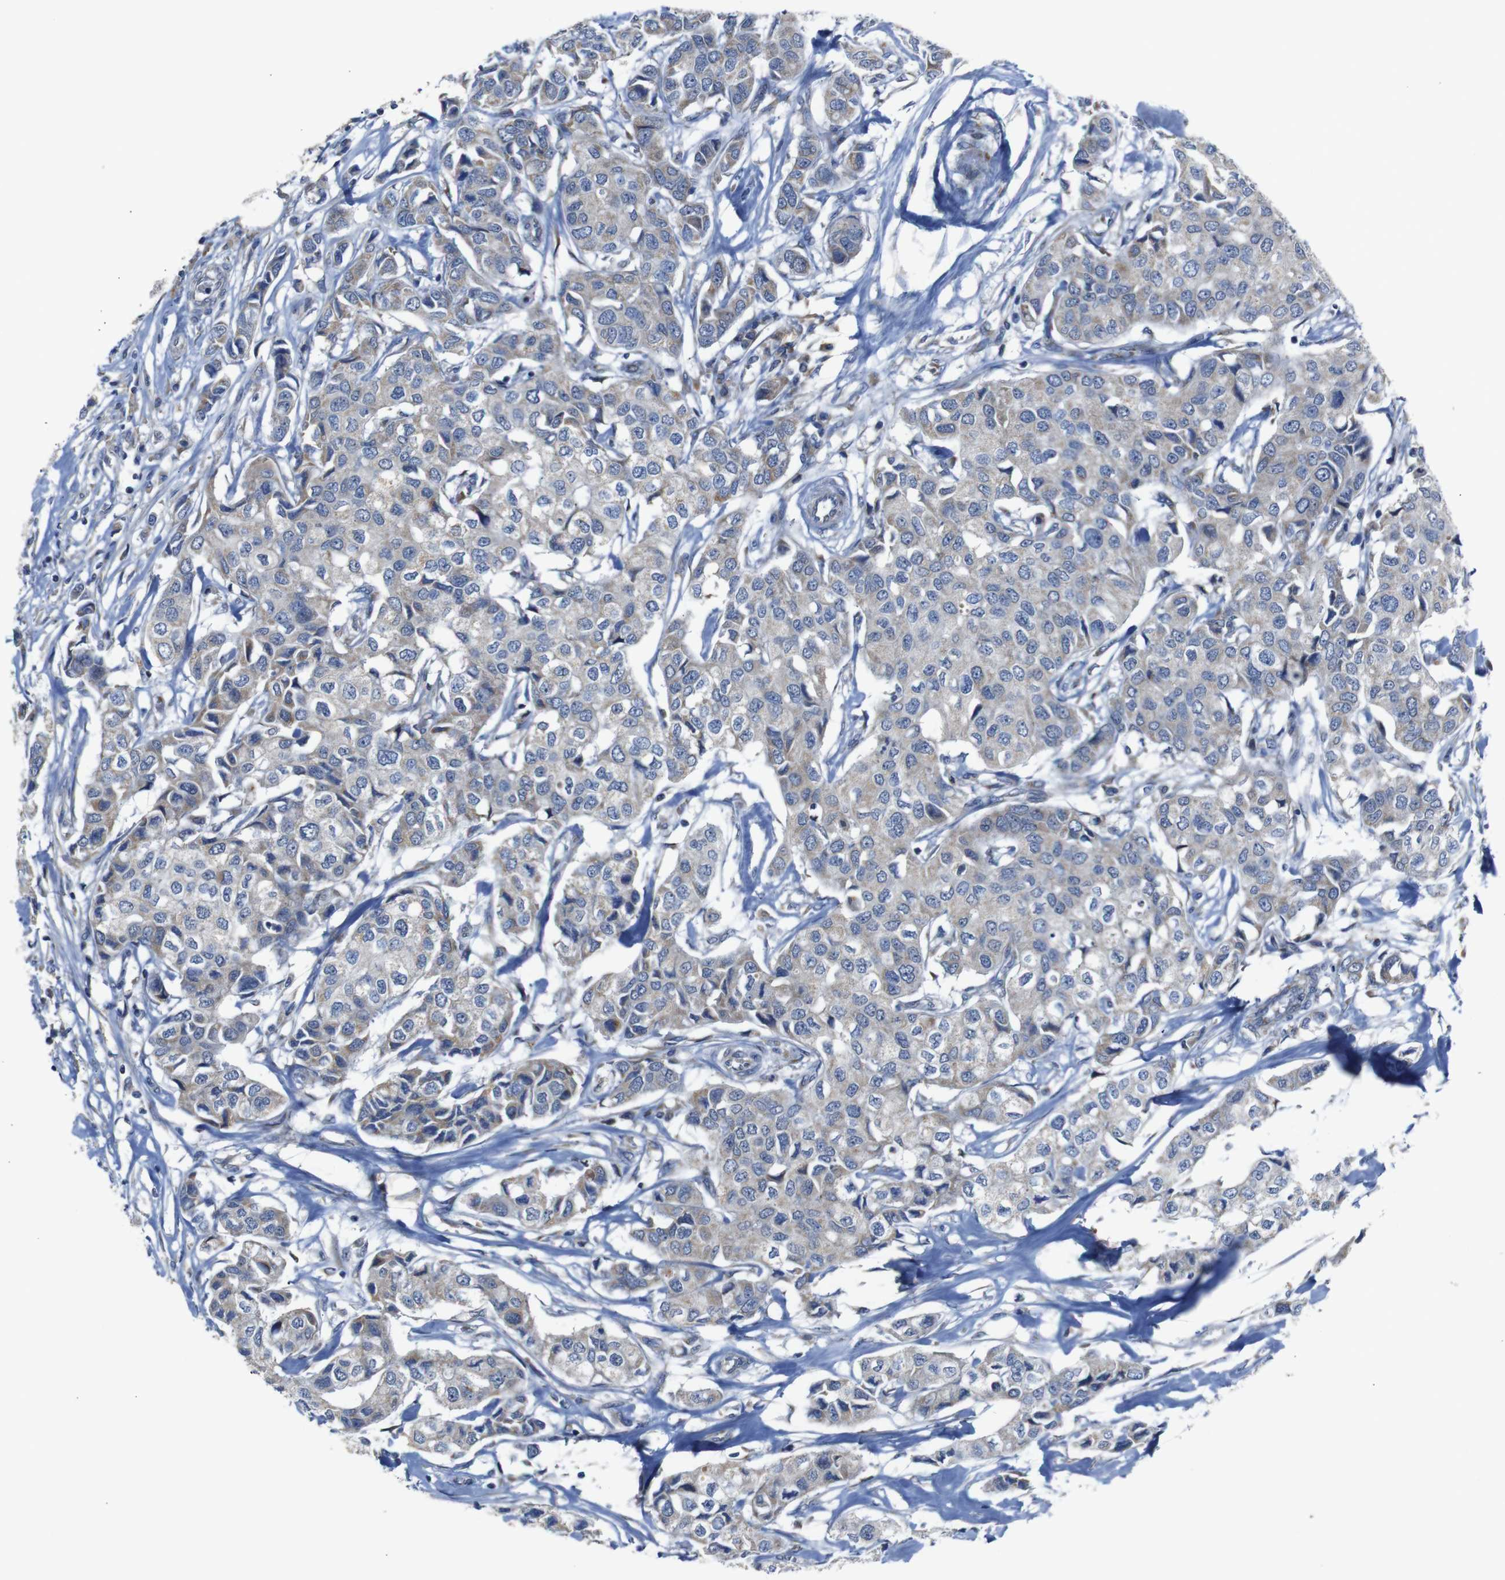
{"staining": {"intensity": "moderate", "quantity": "<25%", "location": "cytoplasmic/membranous"}, "tissue": "breast cancer", "cell_type": "Tumor cells", "image_type": "cancer", "snomed": [{"axis": "morphology", "description": "Duct carcinoma"}, {"axis": "topography", "description": "Breast"}], "caption": "A brown stain shows moderate cytoplasmic/membranous staining of a protein in human breast infiltrating ductal carcinoma tumor cells.", "gene": "CHST10", "patient": {"sex": "female", "age": 80}}